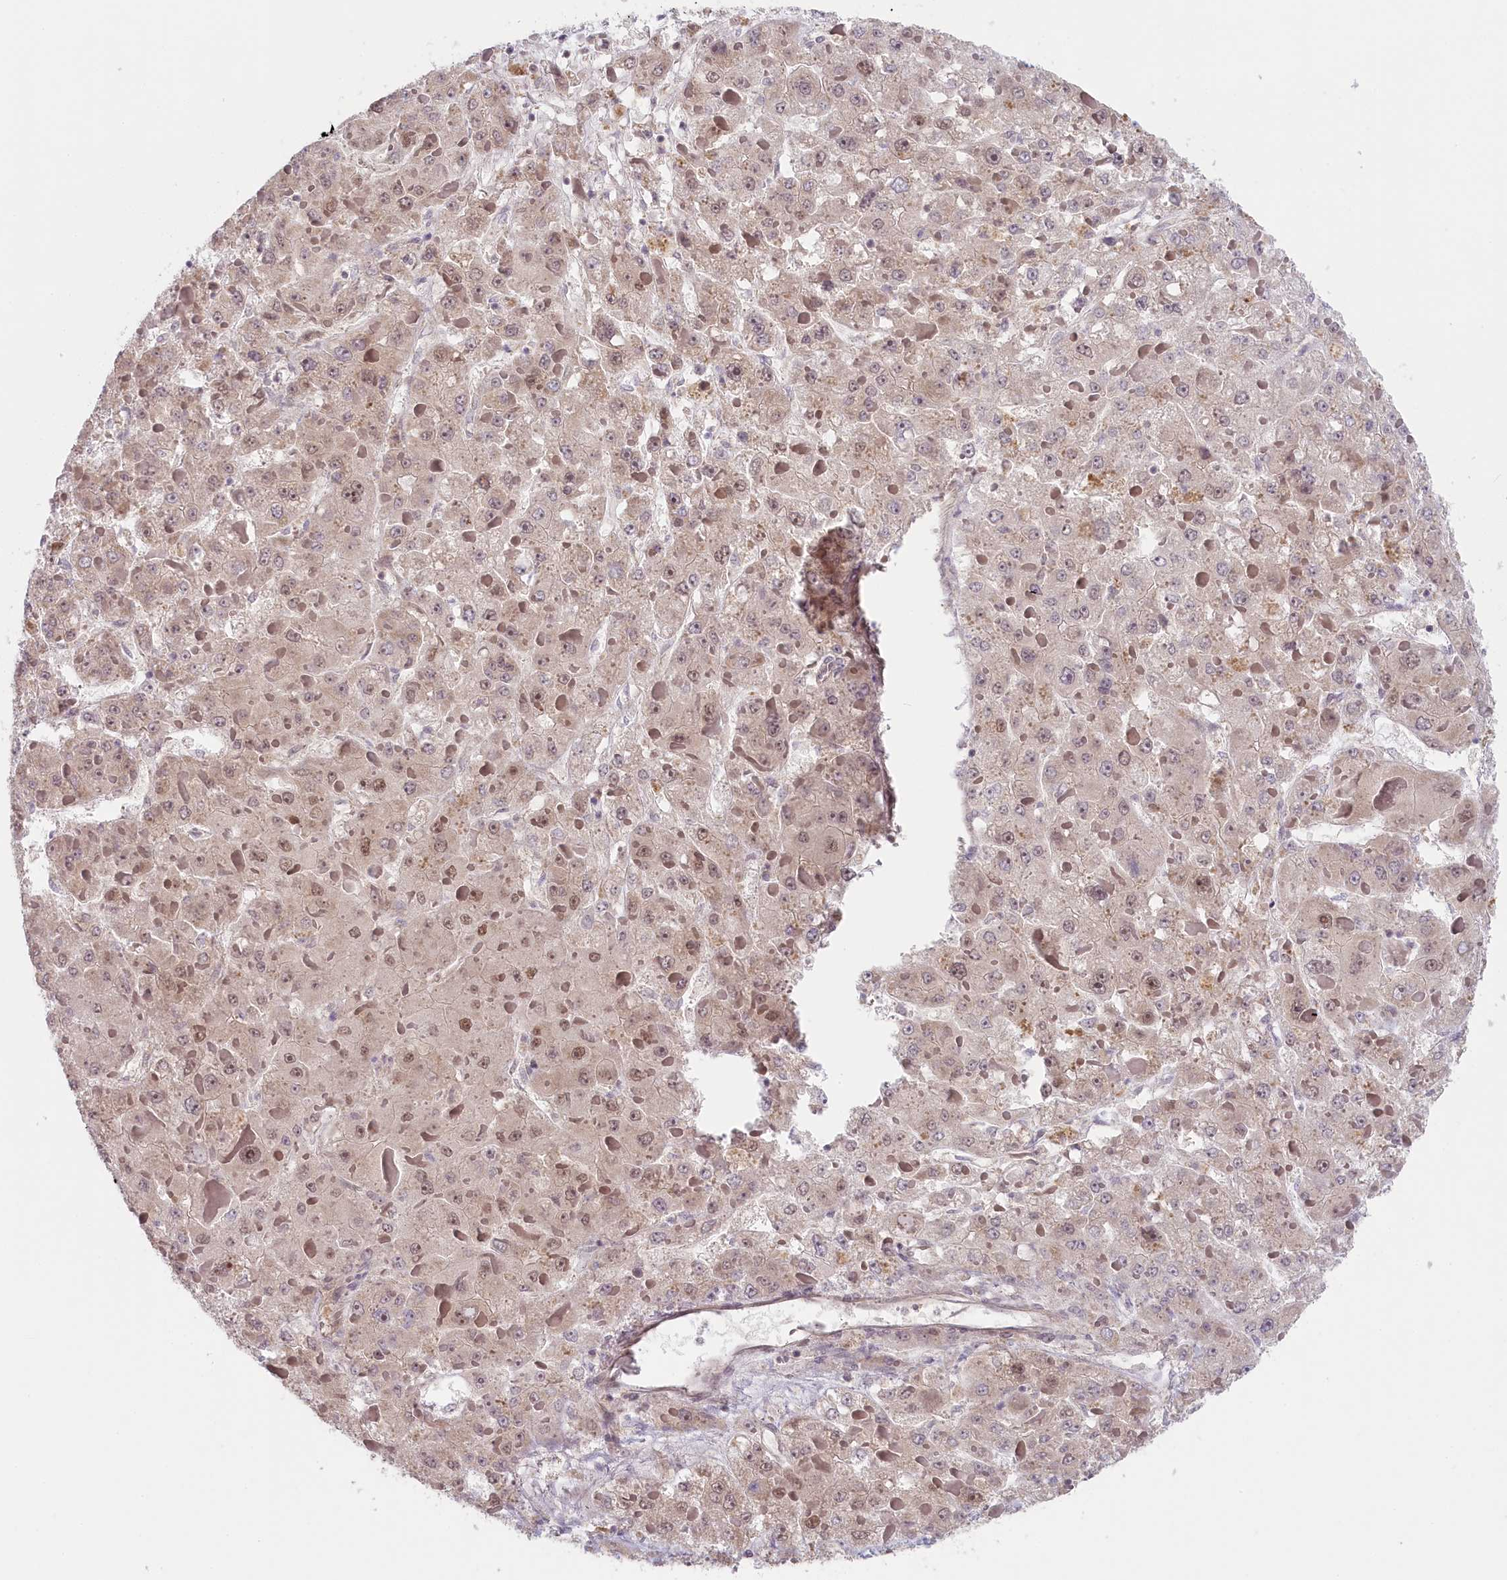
{"staining": {"intensity": "weak", "quantity": "25%-75%", "location": "nuclear"}, "tissue": "liver cancer", "cell_type": "Tumor cells", "image_type": "cancer", "snomed": [{"axis": "morphology", "description": "Carcinoma, Hepatocellular, NOS"}, {"axis": "topography", "description": "Liver"}], "caption": "Immunohistochemical staining of human liver cancer shows low levels of weak nuclear protein staining in approximately 25%-75% of tumor cells.", "gene": "C19orf44", "patient": {"sex": "female", "age": 73}}